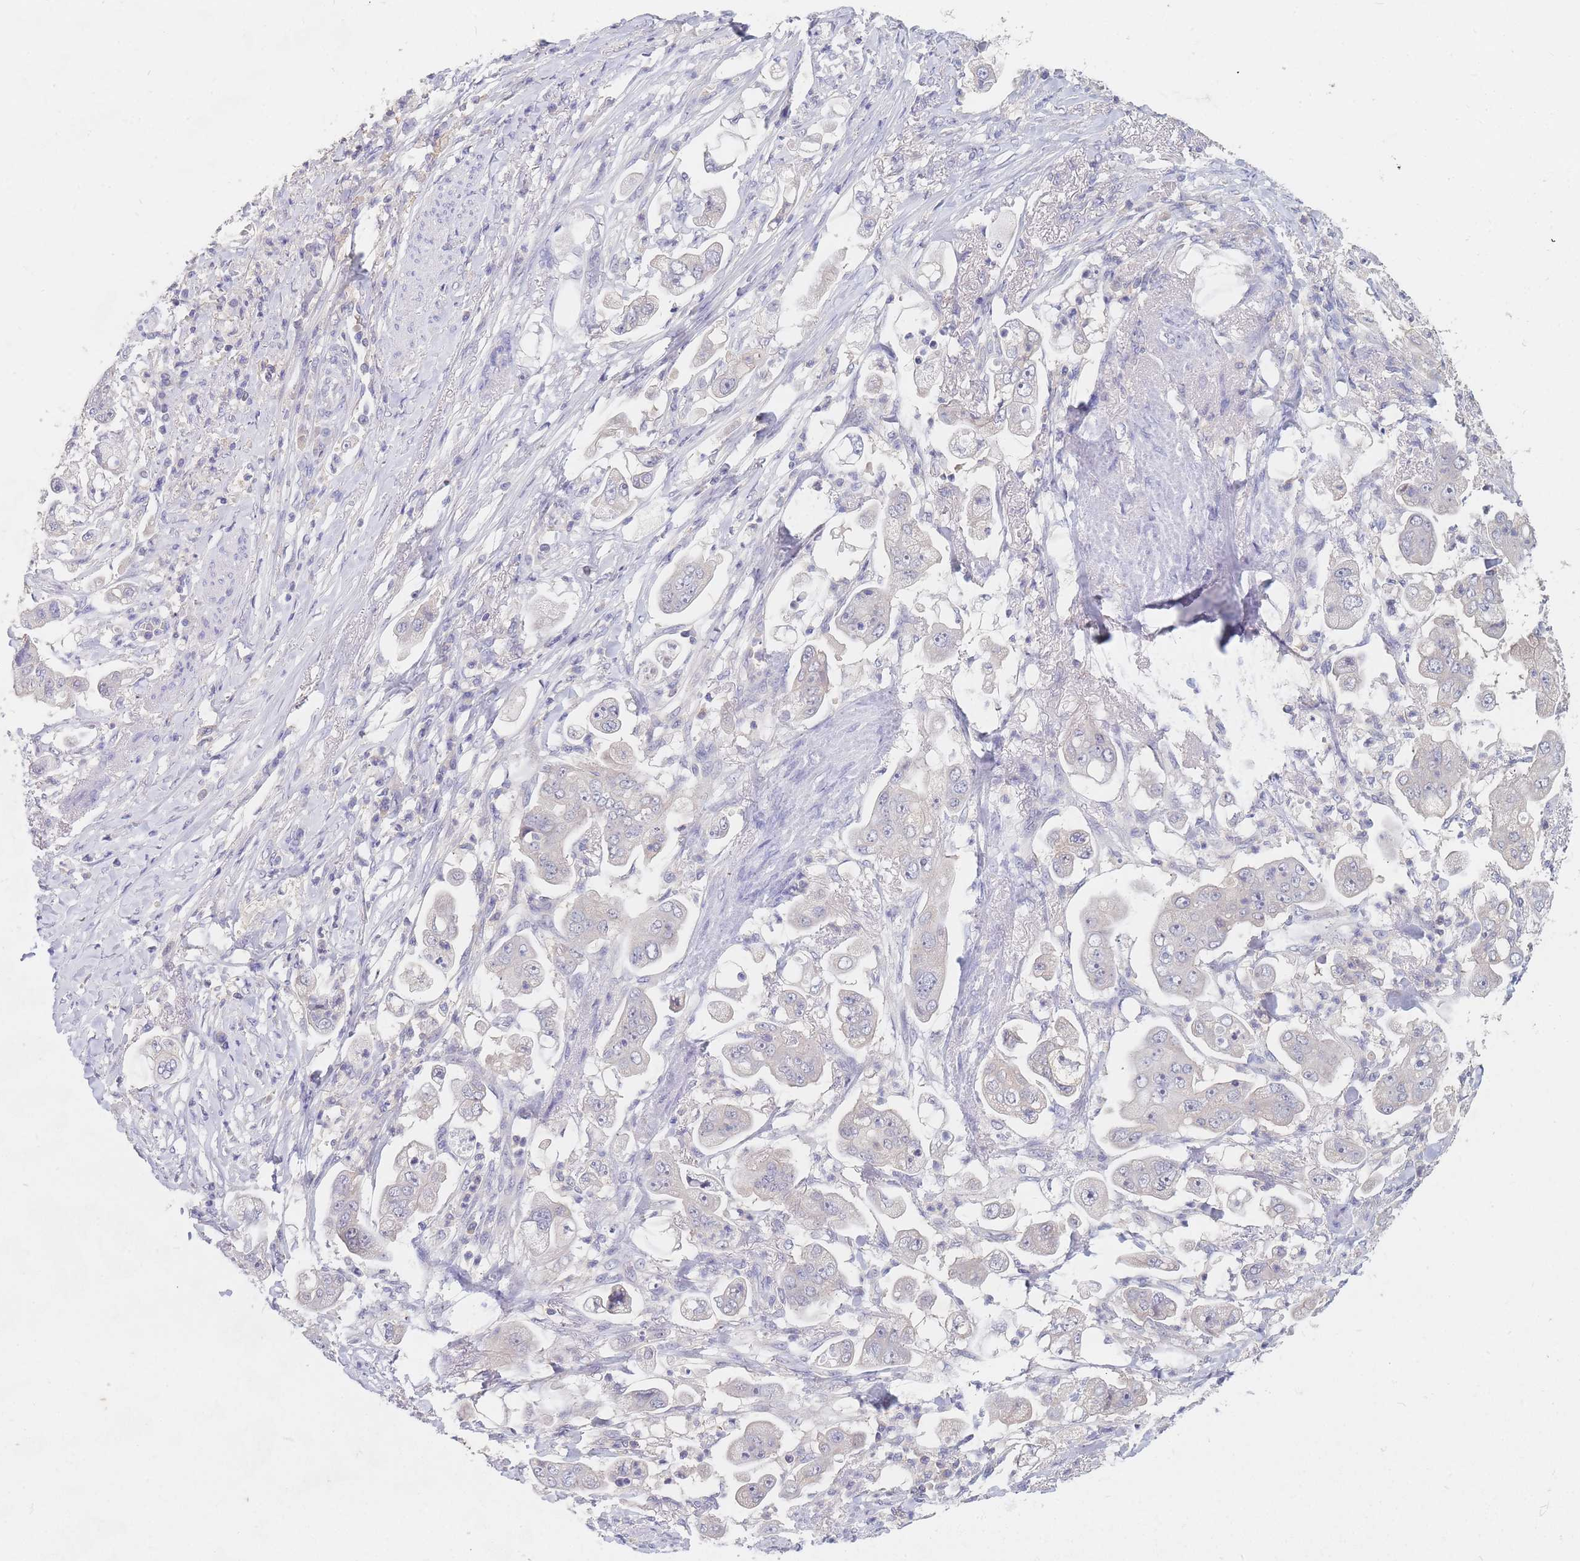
{"staining": {"intensity": "negative", "quantity": "none", "location": "none"}, "tissue": "stomach cancer", "cell_type": "Tumor cells", "image_type": "cancer", "snomed": [{"axis": "morphology", "description": "Adenocarcinoma, NOS"}, {"axis": "topography", "description": "Stomach"}], "caption": "An IHC micrograph of stomach adenocarcinoma is shown. There is no staining in tumor cells of stomach adenocarcinoma.", "gene": "PPP6C", "patient": {"sex": "male", "age": 62}}